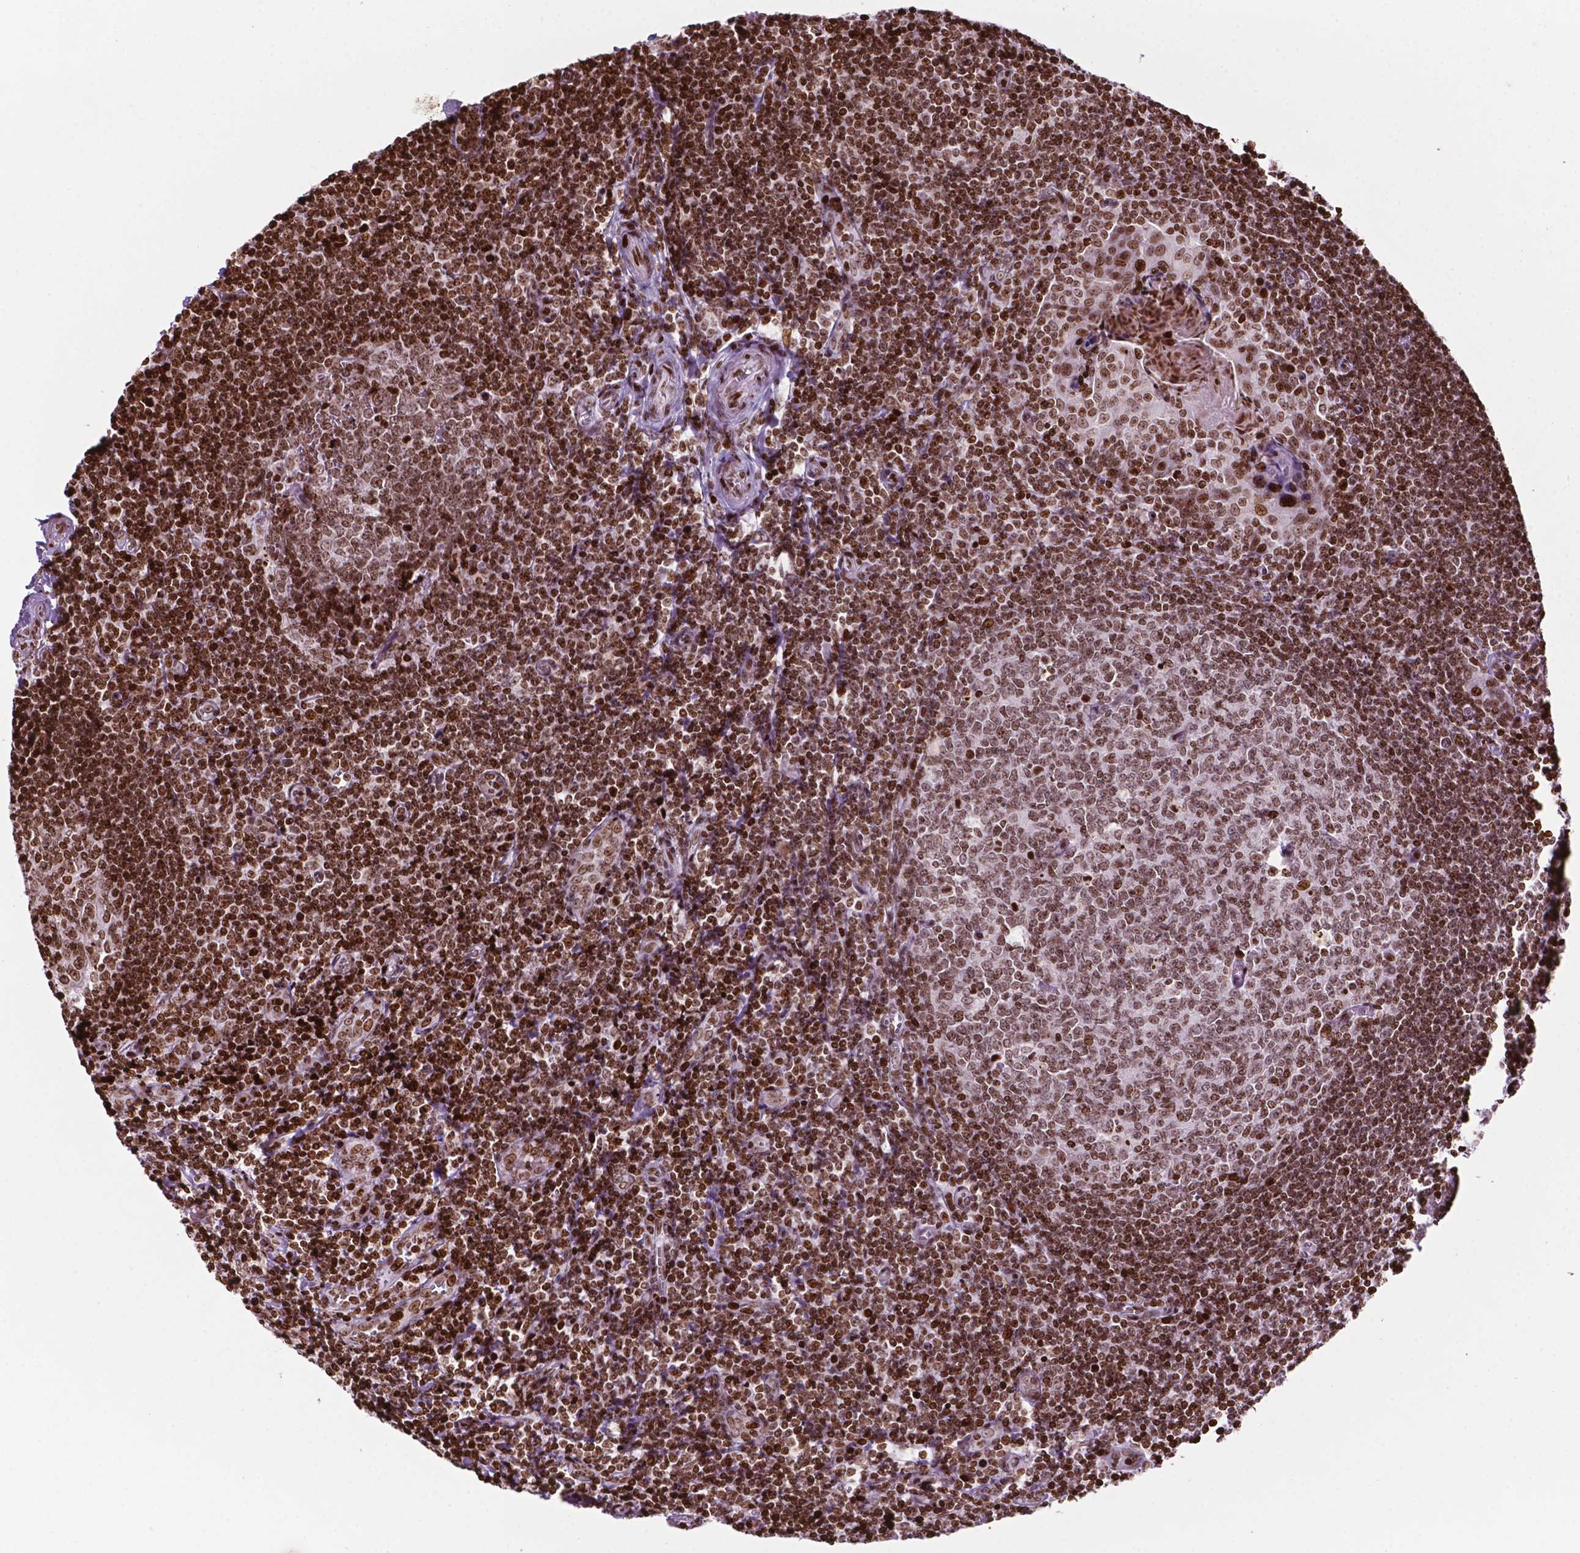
{"staining": {"intensity": "moderate", "quantity": ">75%", "location": "nuclear"}, "tissue": "tonsil", "cell_type": "Germinal center cells", "image_type": "normal", "snomed": [{"axis": "morphology", "description": "Normal tissue, NOS"}, {"axis": "morphology", "description": "Inflammation, NOS"}, {"axis": "topography", "description": "Tonsil"}], "caption": "Germinal center cells display medium levels of moderate nuclear positivity in about >75% of cells in normal tonsil.", "gene": "TMEM250", "patient": {"sex": "female", "age": 31}}